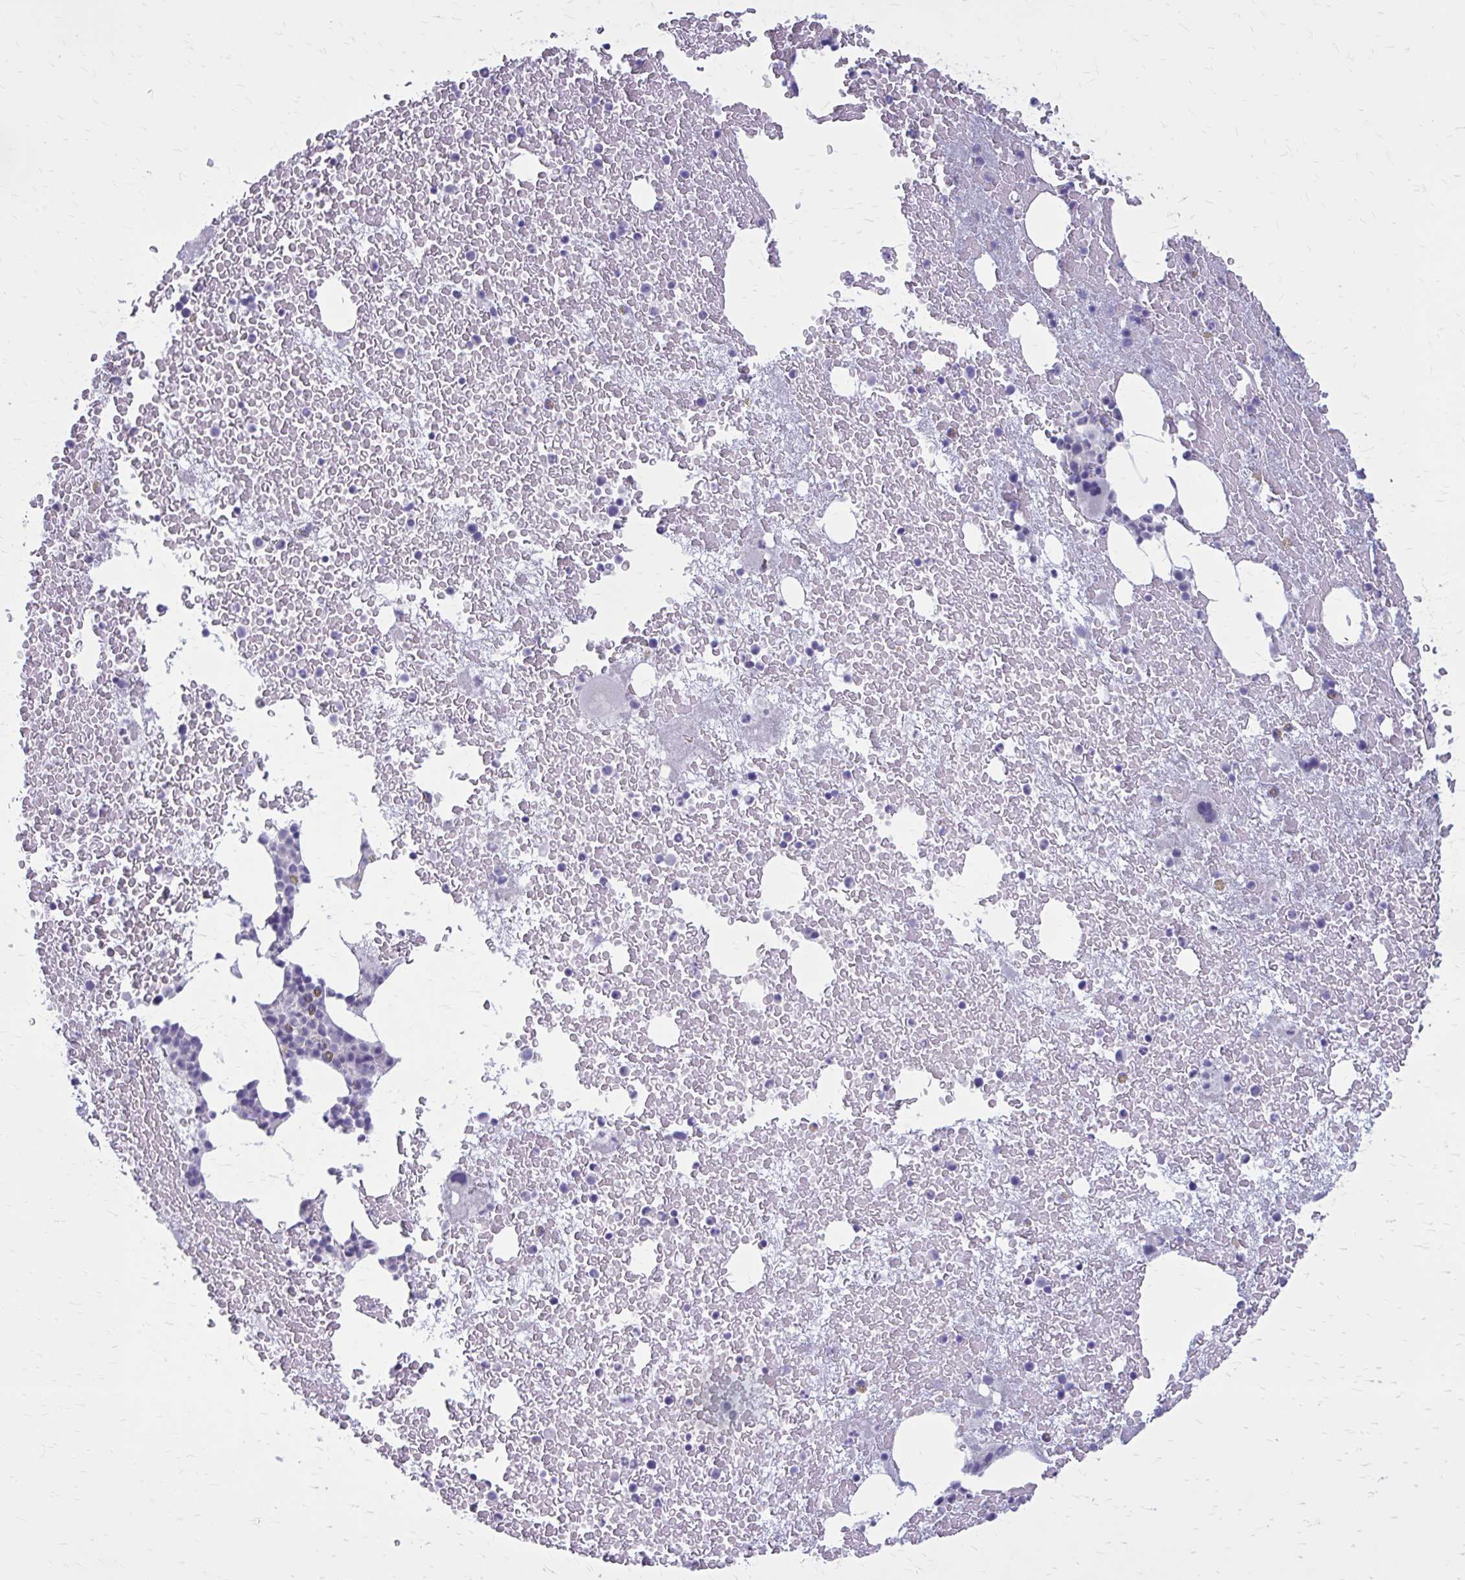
{"staining": {"intensity": "negative", "quantity": "none", "location": "none"}, "tissue": "bone marrow", "cell_type": "Hematopoietic cells", "image_type": "normal", "snomed": [{"axis": "morphology", "description": "Normal tissue, NOS"}, {"axis": "topography", "description": "Bone marrow"}], "caption": "A photomicrograph of bone marrow stained for a protein shows no brown staining in hematopoietic cells.", "gene": "CASQ2", "patient": {"sex": "female", "age": 73}}